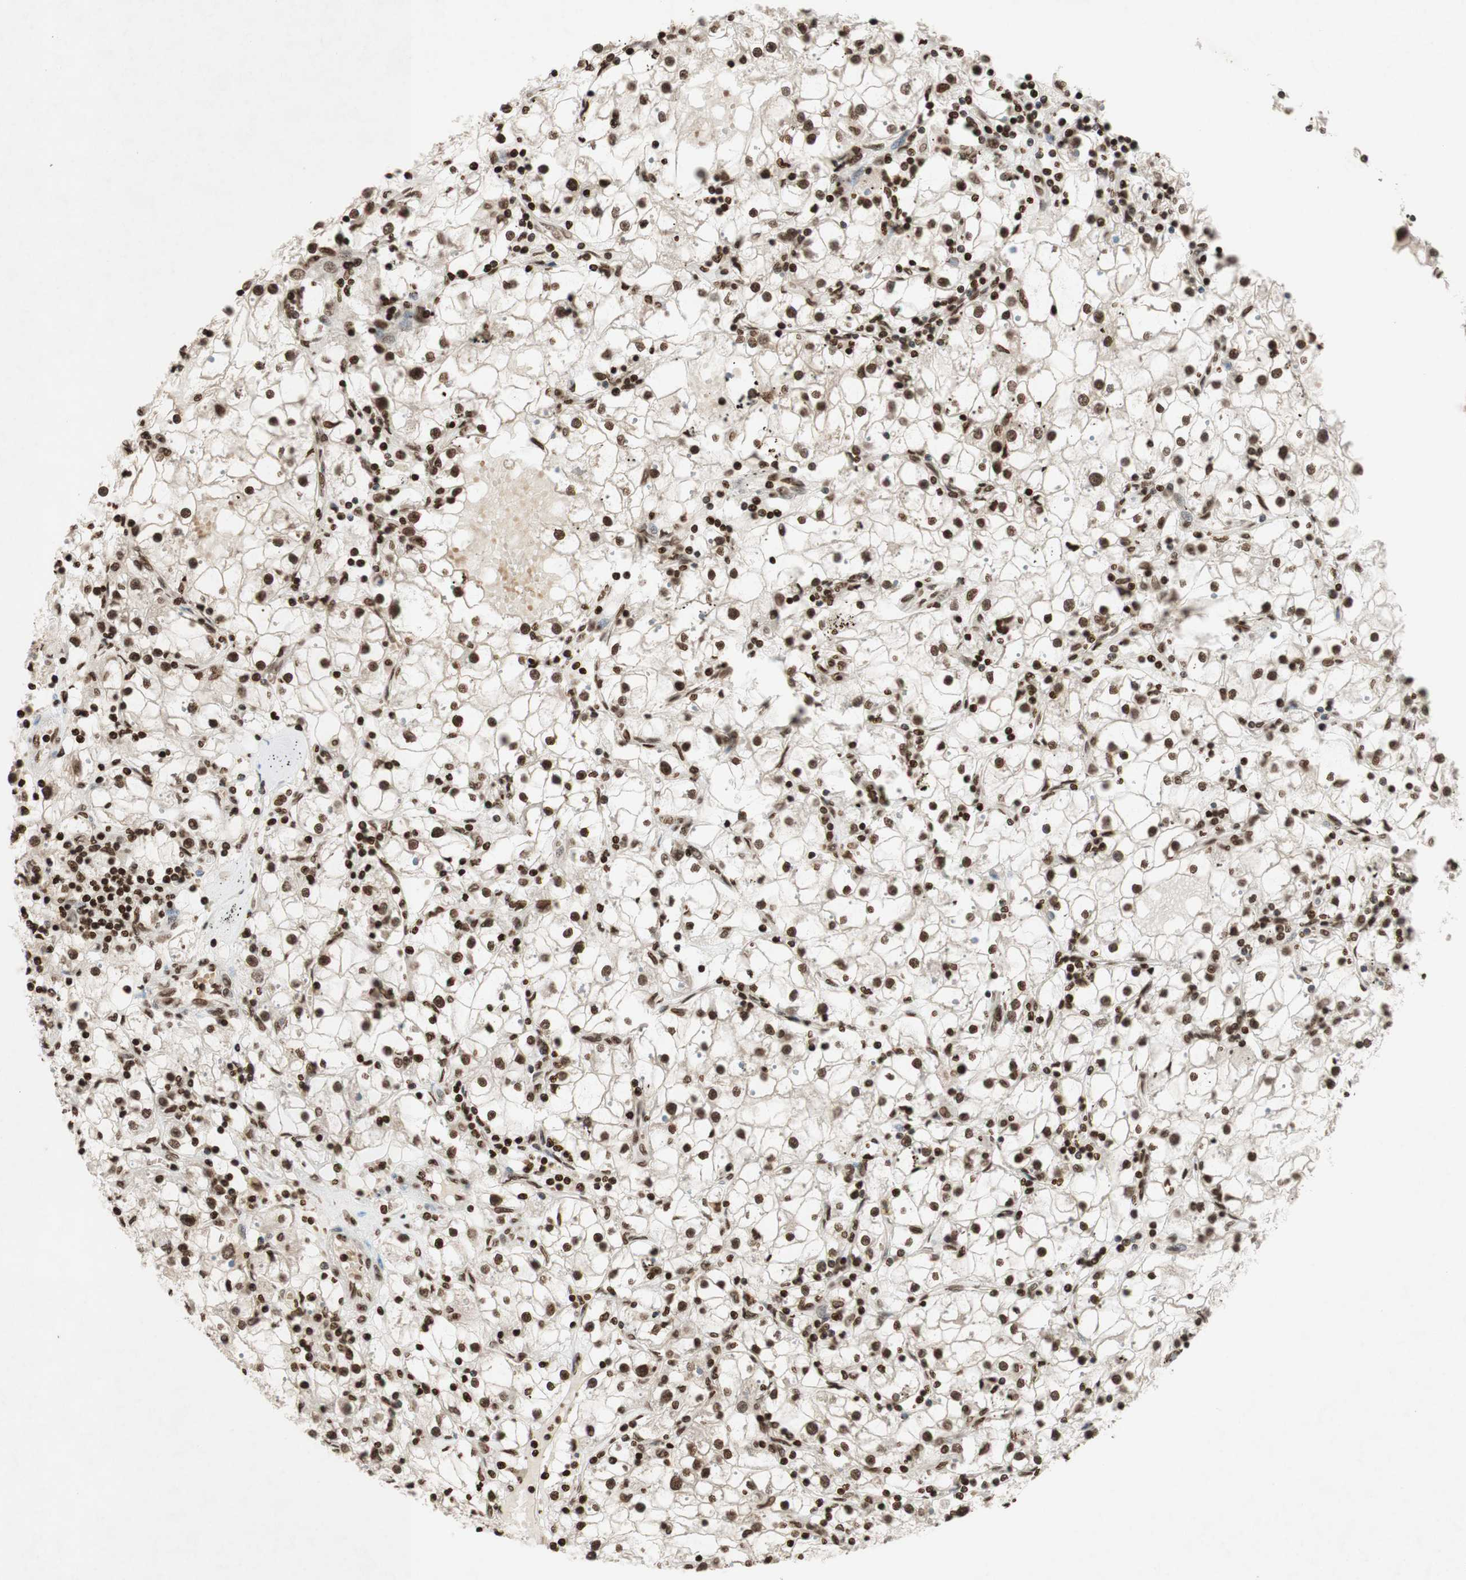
{"staining": {"intensity": "strong", "quantity": ">75%", "location": "nuclear"}, "tissue": "renal cancer", "cell_type": "Tumor cells", "image_type": "cancer", "snomed": [{"axis": "morphology", "description": "Adenocarcinoma, NOS"}, {"axis": "topography", "description": "Kidney"}], "caption": "A brown stain highlights strong nuclear positivity of a protein in human adenocarcinoma (renal) tumor cells.", "gene": "NCOA3", "patient": {"sex": "male", "age": 56}}